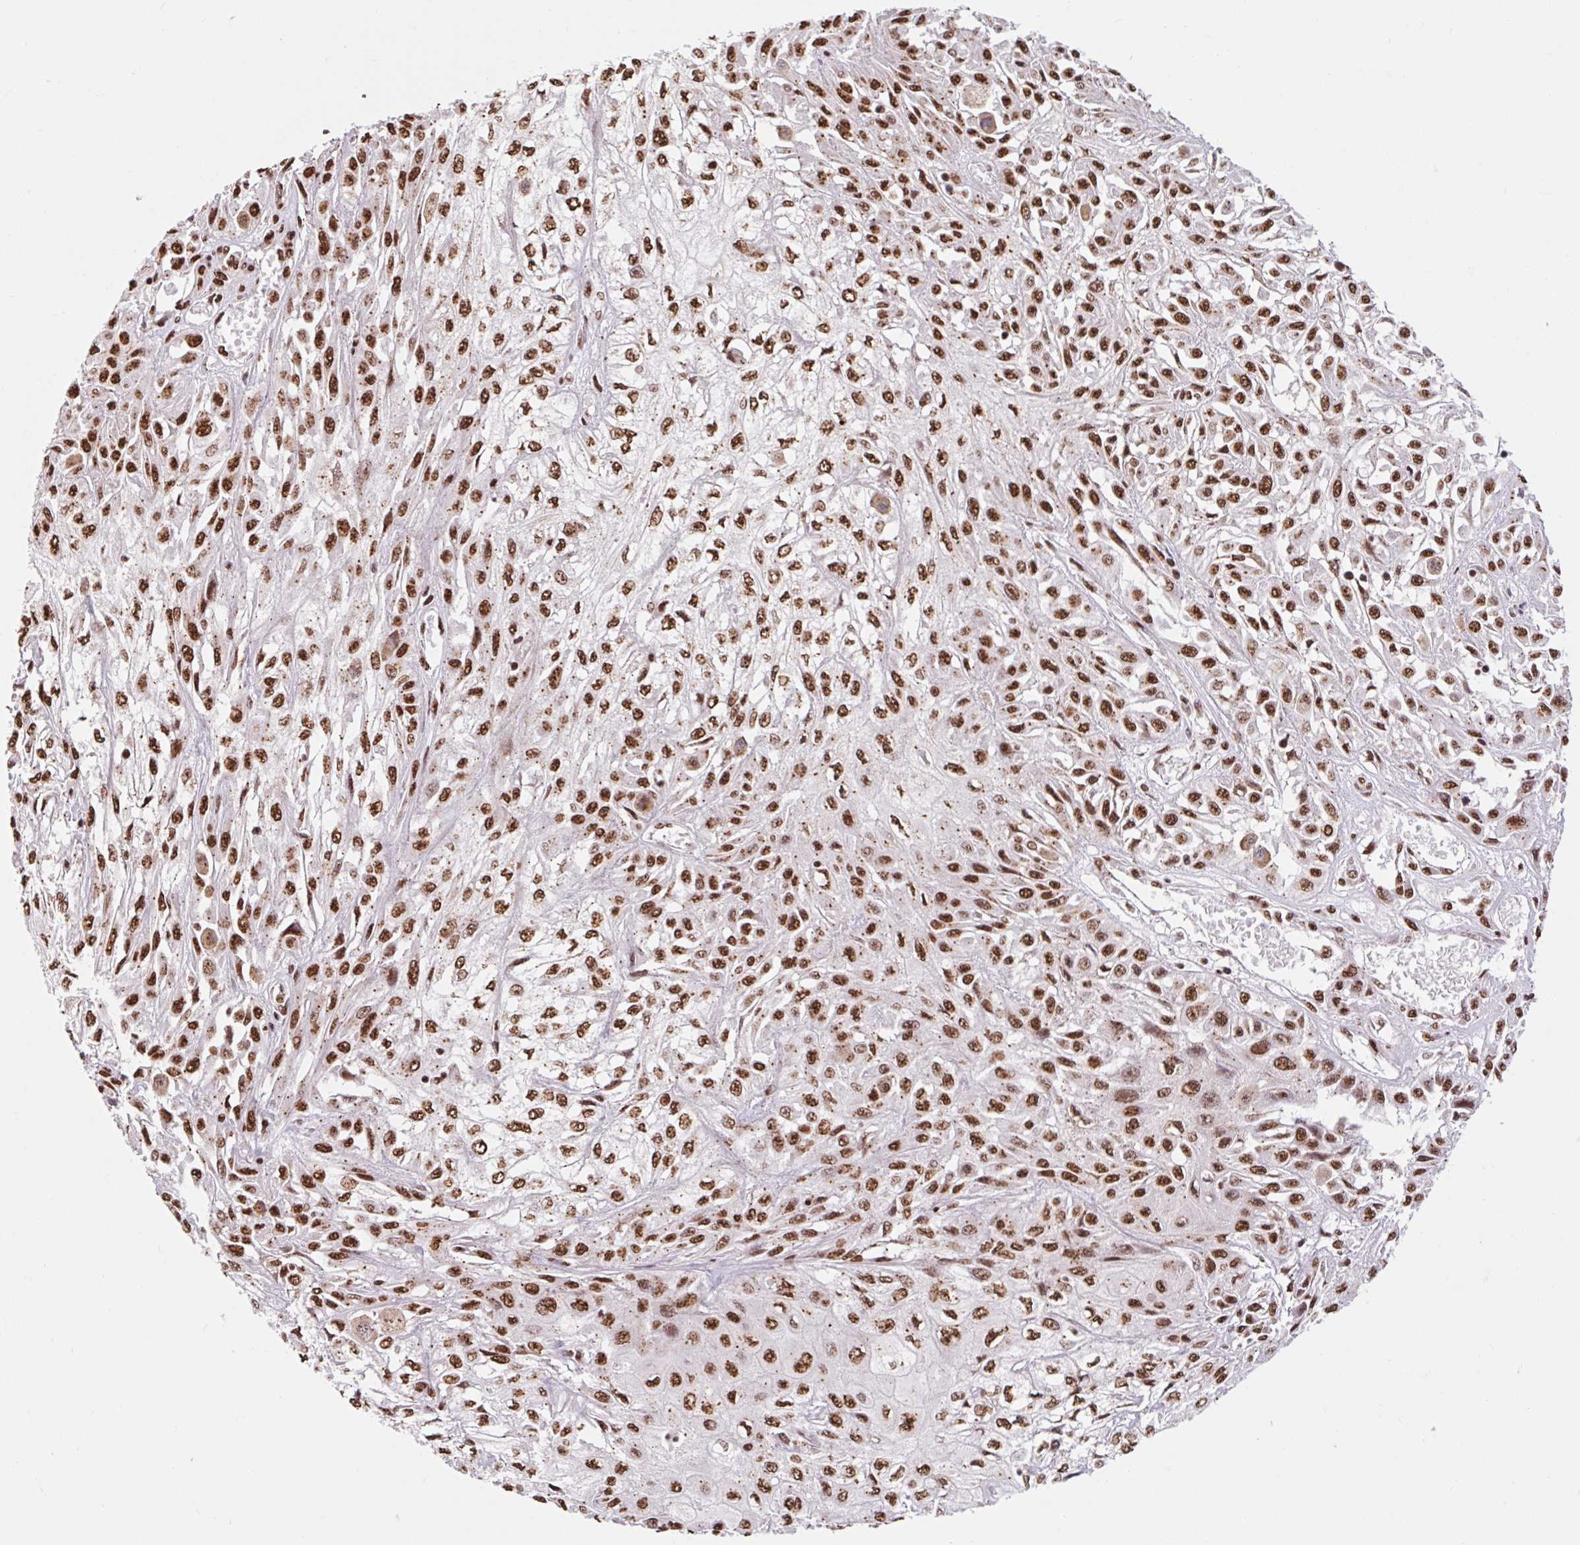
{"staining": {"intensity": "strong", "quantity": ">75%", "location": "nuclear"}, "tissue": "skin cancer", "cell_type": "Tumor cells", "image_type": "cancer", "snomed": [{"axis": "morphology", "description": "Squamous cell carcinoma, NOS"}, {"axis": "morphology", "description": "Squamous cell carcinoma, metastatic, NOS"}, {"axis": "topography", "description": "Skin"}, {"axis": "topography", "description": "Lymph node"}], "caption": "IHC image of neoplastic tissue: human skin squamous cell carcinoma stained using immunohistochemistry reveals high levels of strong protein expression localized specifically in the nuclear of tumor cells, appearing as a nuclear brown color.", "gene": "BICRA", "patient": {"sex": "male", "age": 75}}